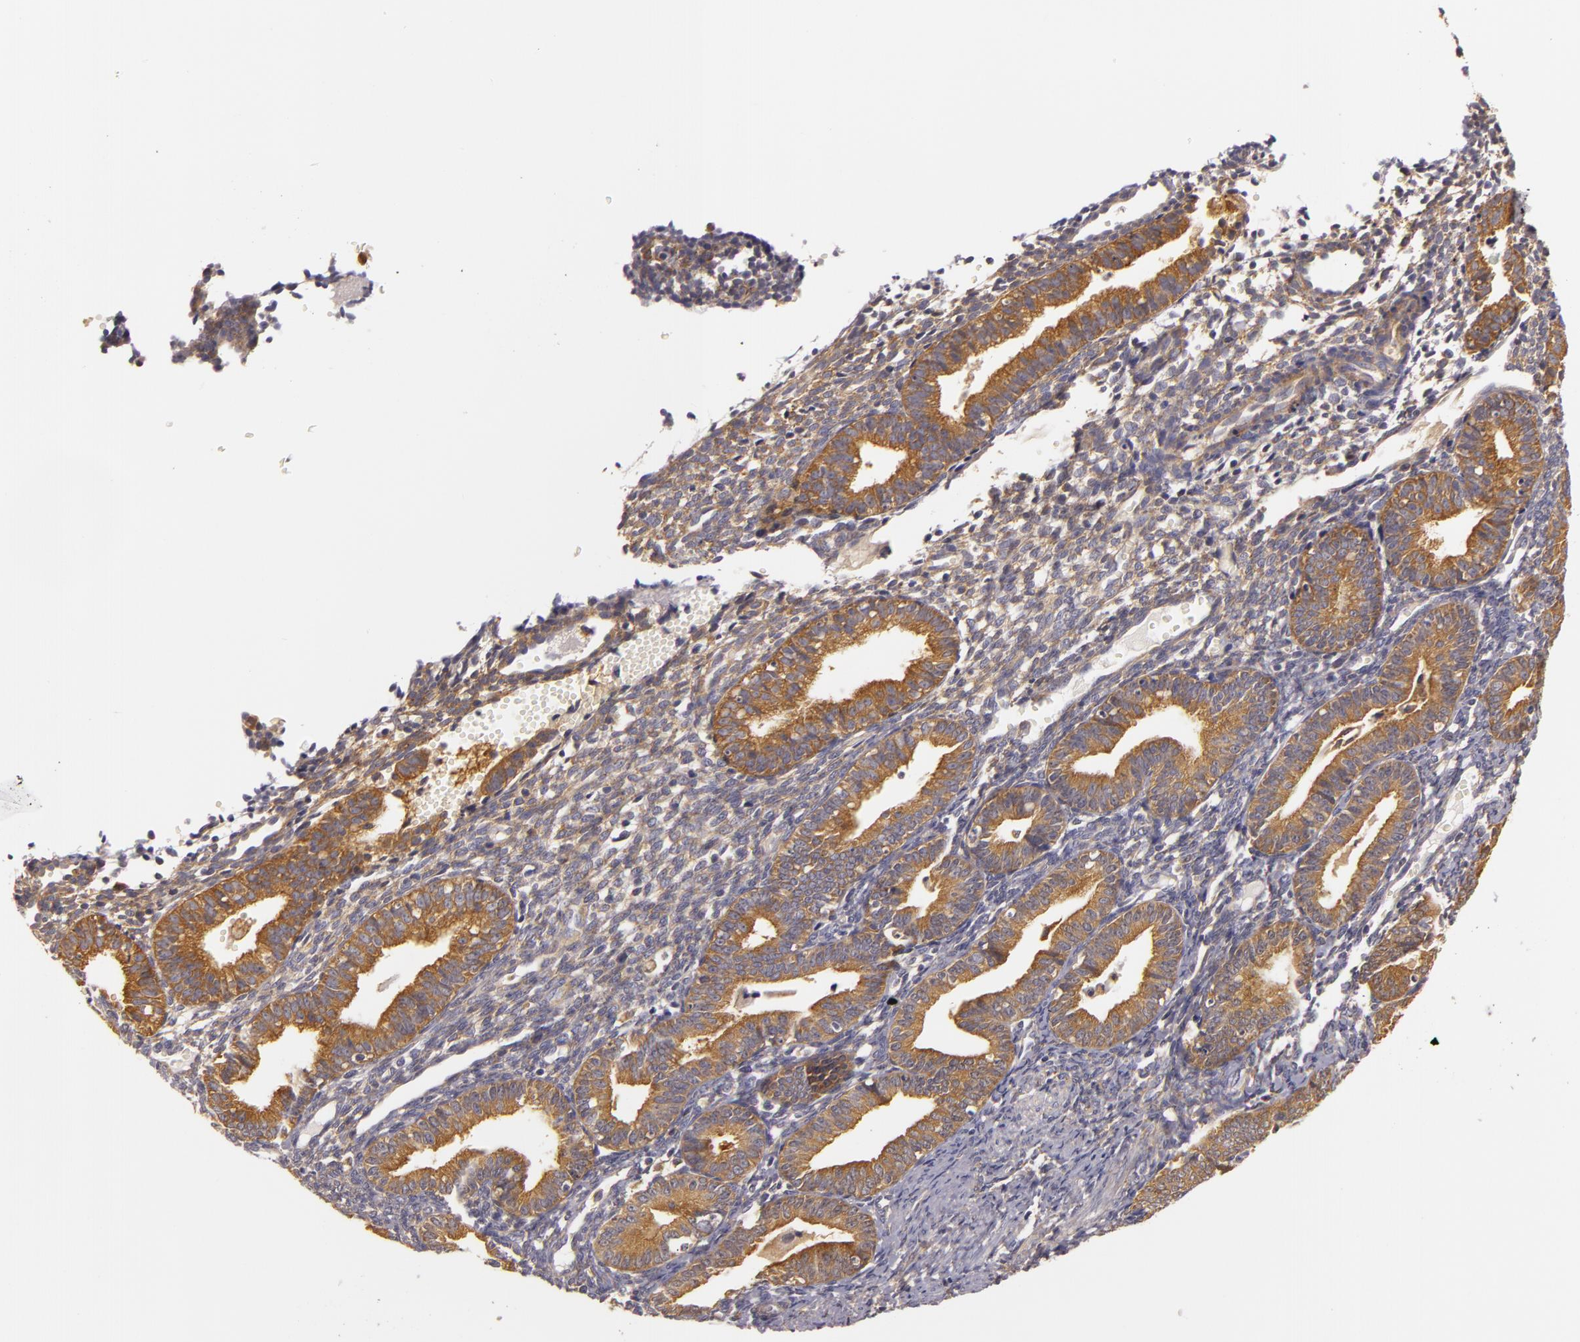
{"staining": {"intensity": "weak", "quantity": ">75%", "location": "cytoplasmic/membranous"}, "tissue": "endometrium", "cell_type": "Cells in endometrial stroma", "image_type": "normal", "snomed": [{"axis": "morphology", "description": "Normal tissue, NOS"}, {"axis": "topography", "description": "Endometrium"}], "caption": "The histopathology image displays staining of unremarkable endometrium, revealing weak cytoplasmic/membranous protein expression (brown color) within cells in endometrial stroma.", "gene": "TOM1", "patient": {"sex": "female", "age": 61}}